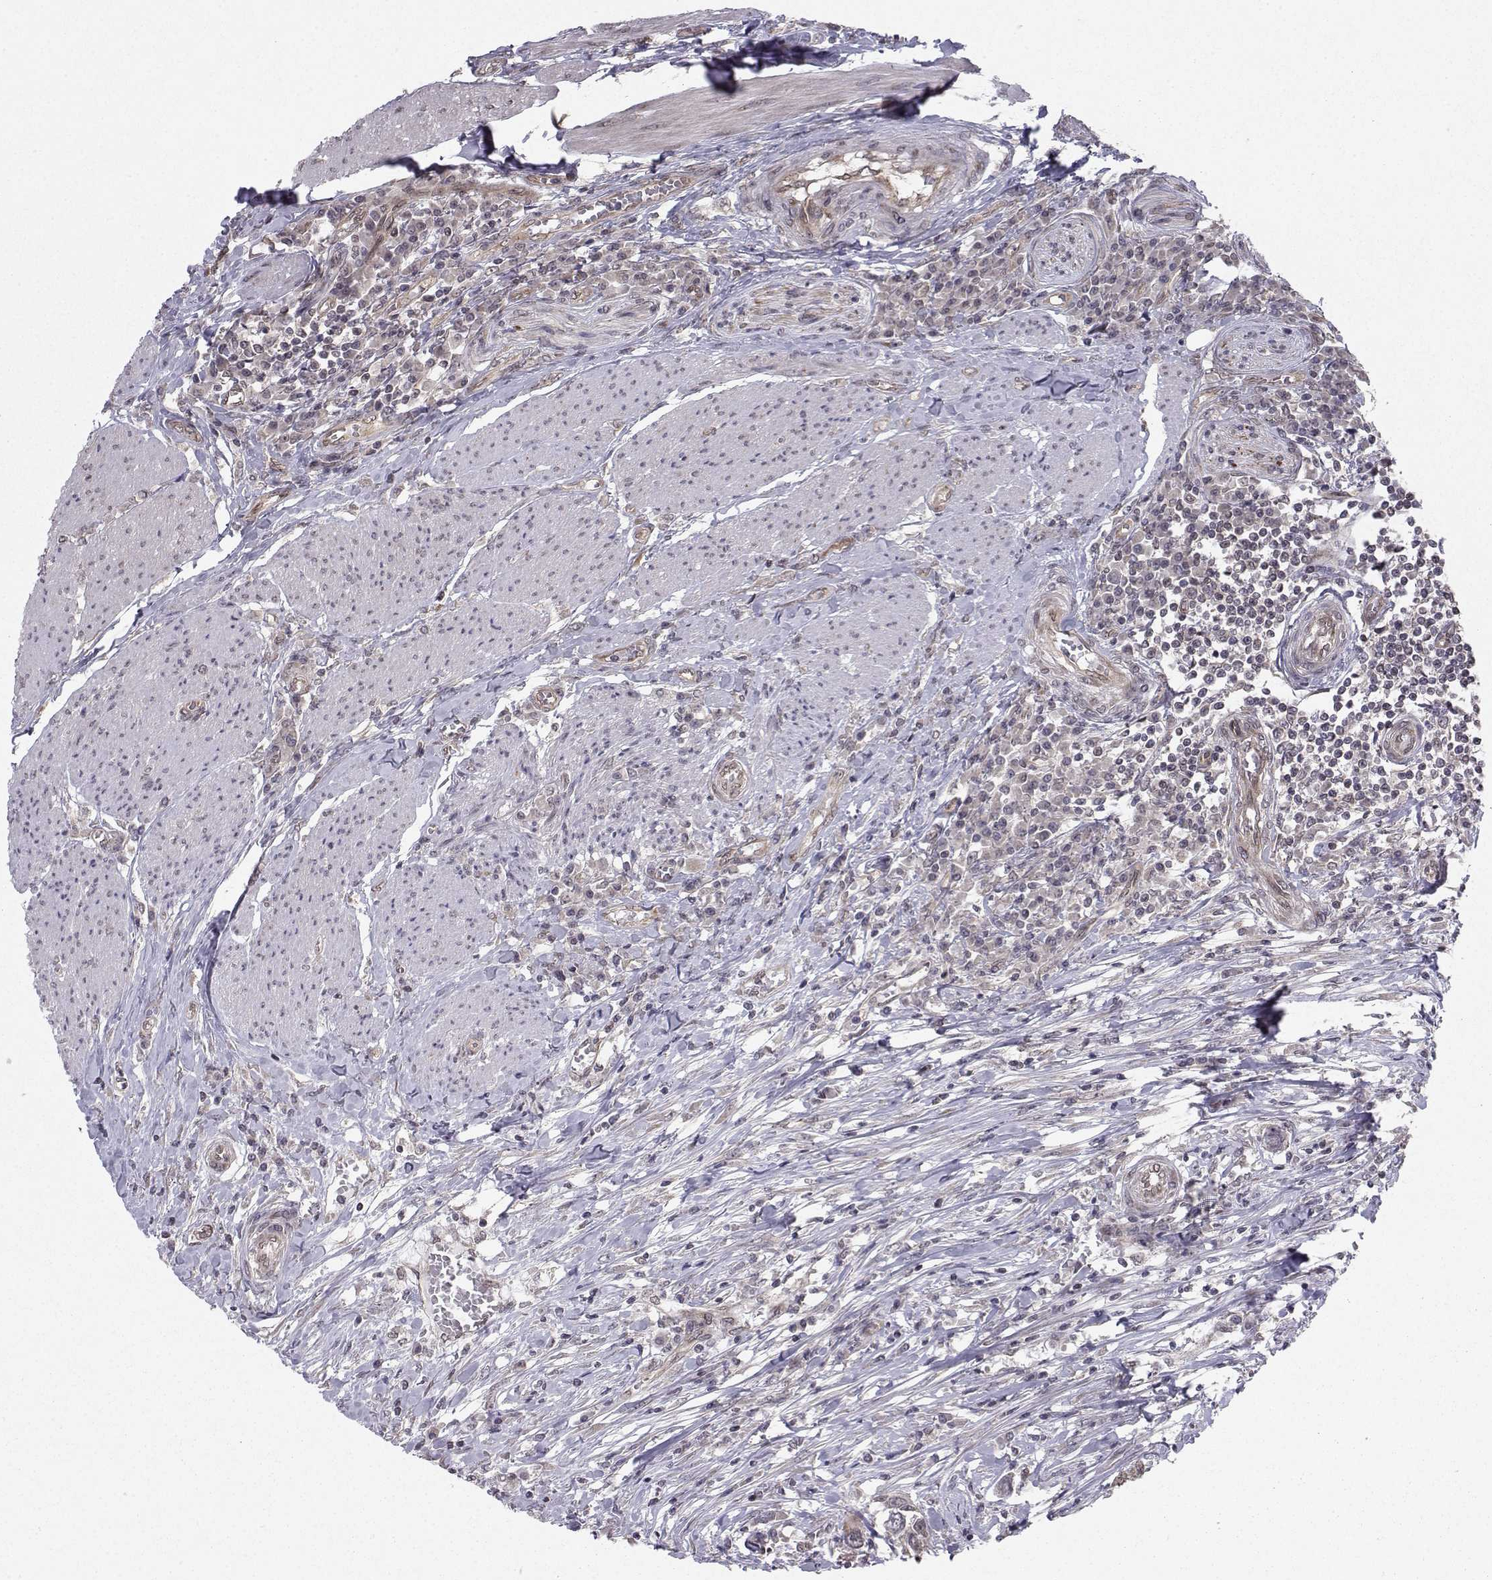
{"staining": {"intensity": "moderate", "quantity": "25%-75%", "location": "cytoplasmic/membranous"}, "tissue": "urothelial cancer", "cell_type": "Tumor cells", "image_type": "cancer", "snomed": [{"axis": "morphology", "description": "Urothelial carcinoma, NOS"}, {"axis": "morphology", "description": "Urothelial carcinoma, High grade"}, {"axis": "topography", "description": "Urinary bladder"}], "caption": "Protein staining by IHC reveals moderate cytoplasmic/membranous expression in about 25%-75% of tumor cells in transitional cell carcinoma. The staining is performed using DAB brown chromogen to label protein expression. The nuclei are counter-stained blue using hematoxylin.", "gene": "PKN2", "patient": {"sex": "male", "age": 63}}